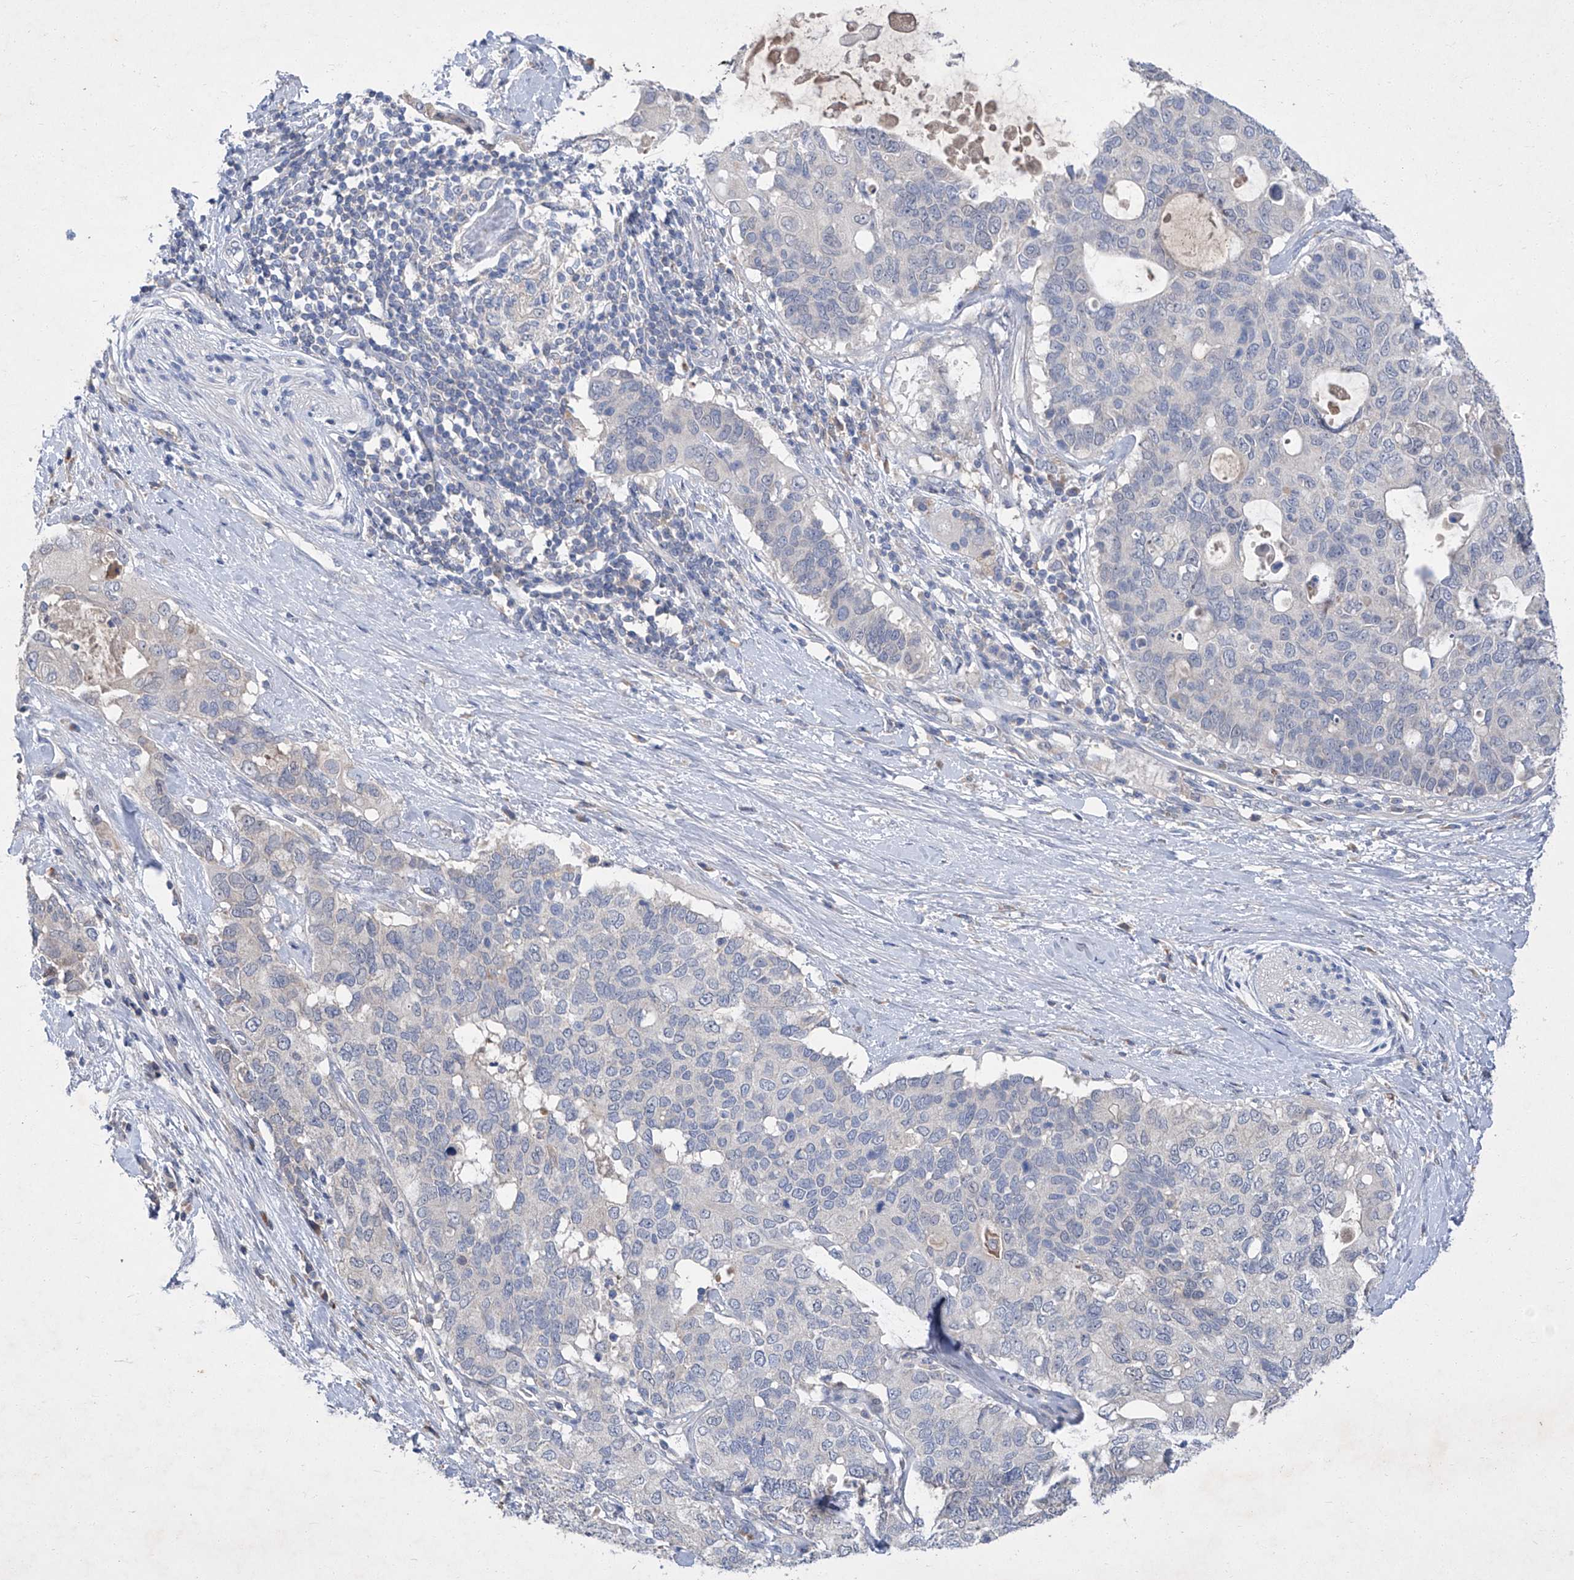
{"staining": {"intensity": "negative", "quantity": "none", "location": "none"}, "tissue": "pancreatic cancer", "cell_type": "Tumor cells", "image_type": "cancer", "snomed": [{"axis": "morphology", "description": "Adenocarcinoma, NOS"}, {"axis": "topography", "description": "Pancreas"}], "caption": "Immunohistochemical staining of adenocarcinoma (pancreatic) reveals no significant staining in tumor cells. (DAB (3,3'-diaminobenzidine) immunohistochemistry, high magnification).", "gene": "SBK2", "patient": {"sex": "female", "age": 56}}